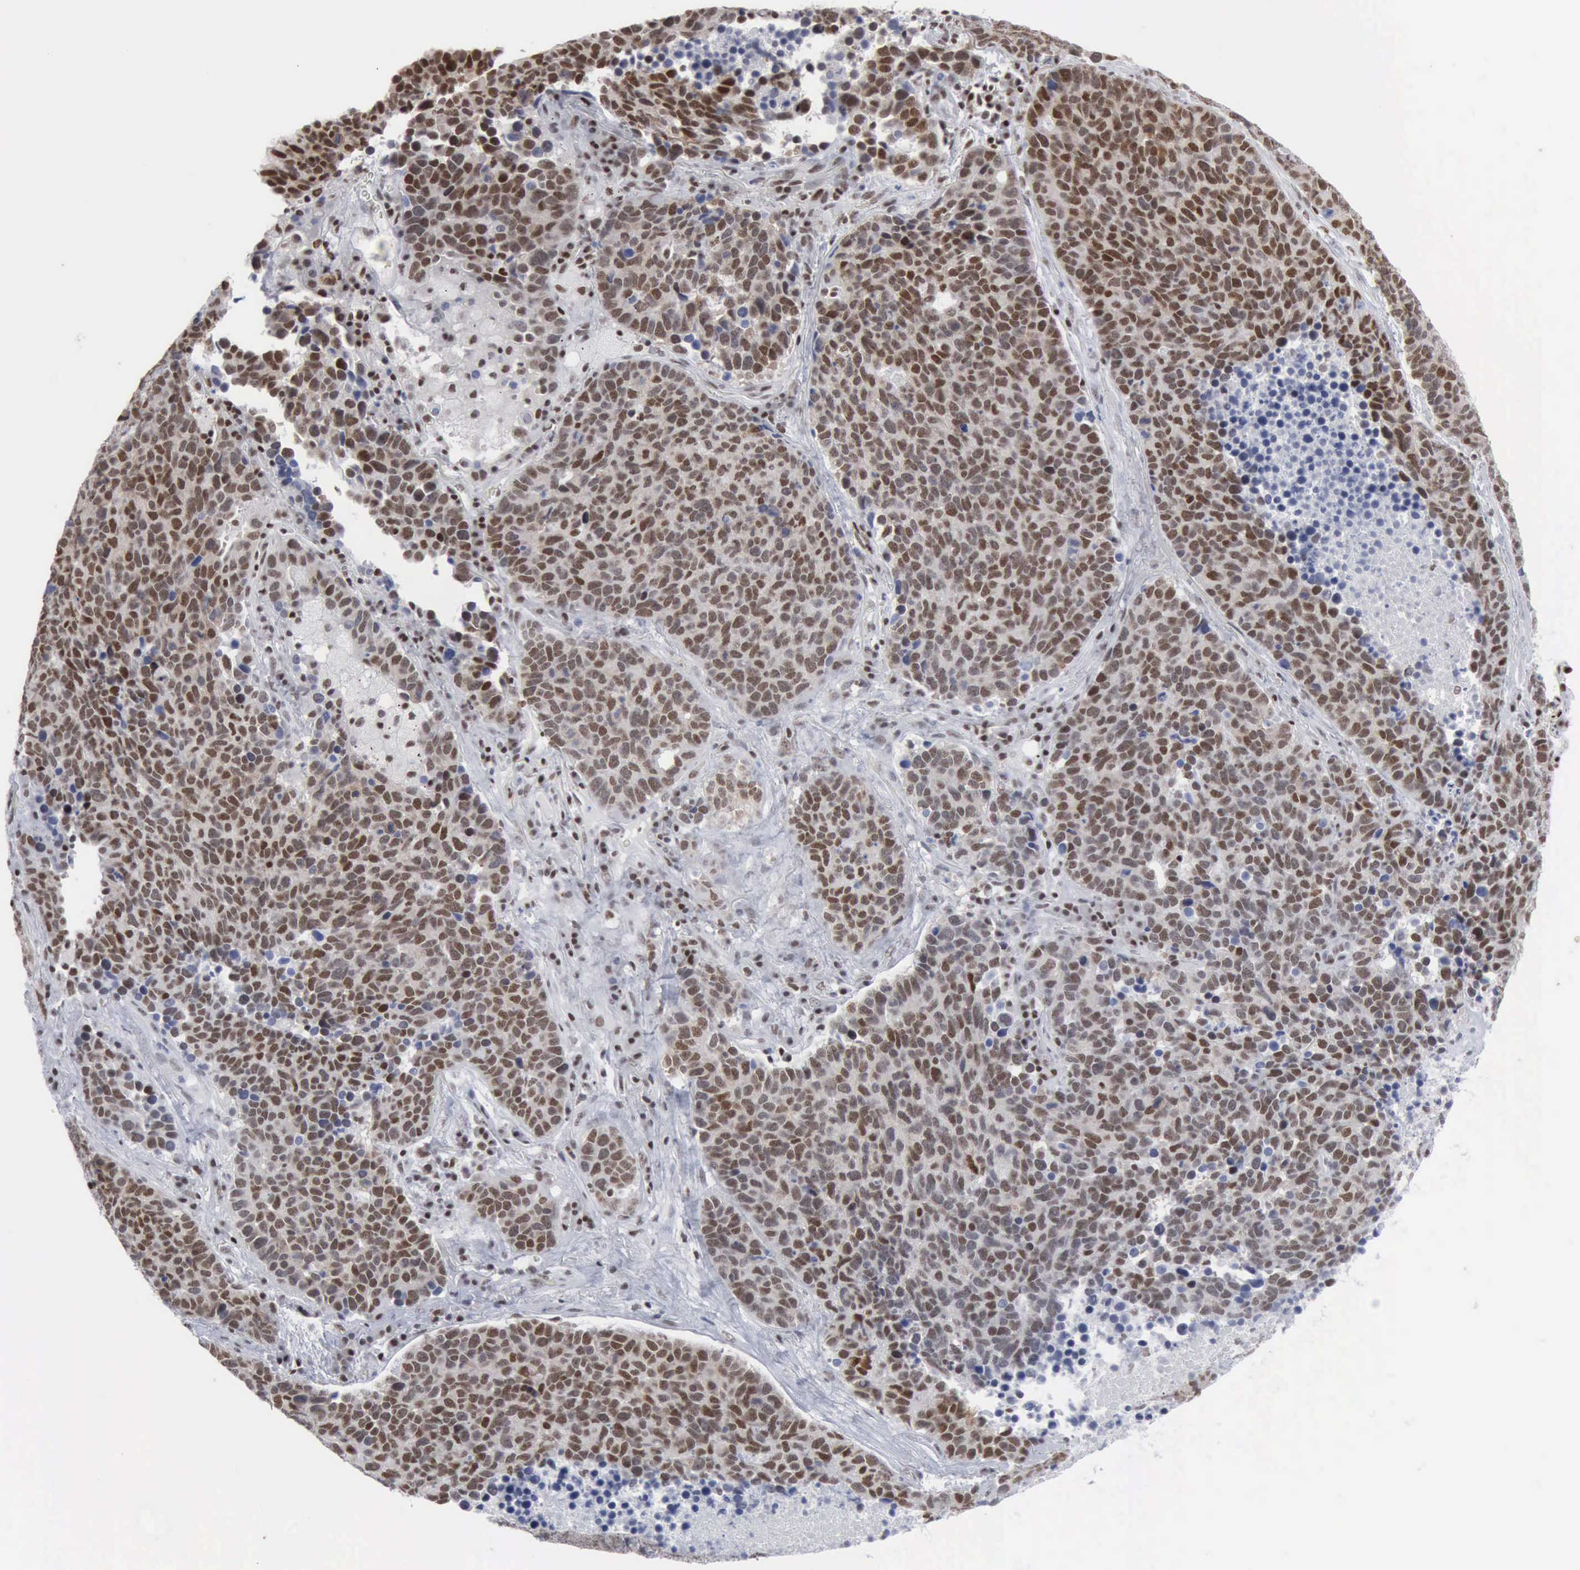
{"staining": {"intensity": "strong", "quantity": ">75%", "location": "nuclear"}, "tissue": "lung cancer", "cell_type": "Tumor cells", "image_type": "cancer", "snomed": [{"axis": "morphology", "description": "Neoplasm, malignant, NOS"}, {"axis": "topography", "description": "Lung"}], "caption": "Strong nuclear protein positivity is present in about >75% of tumor cells in lung cancer (neoplasm (malignant)).", "gene": "XPA", "patient": {"sex": "female", "age": 75}}